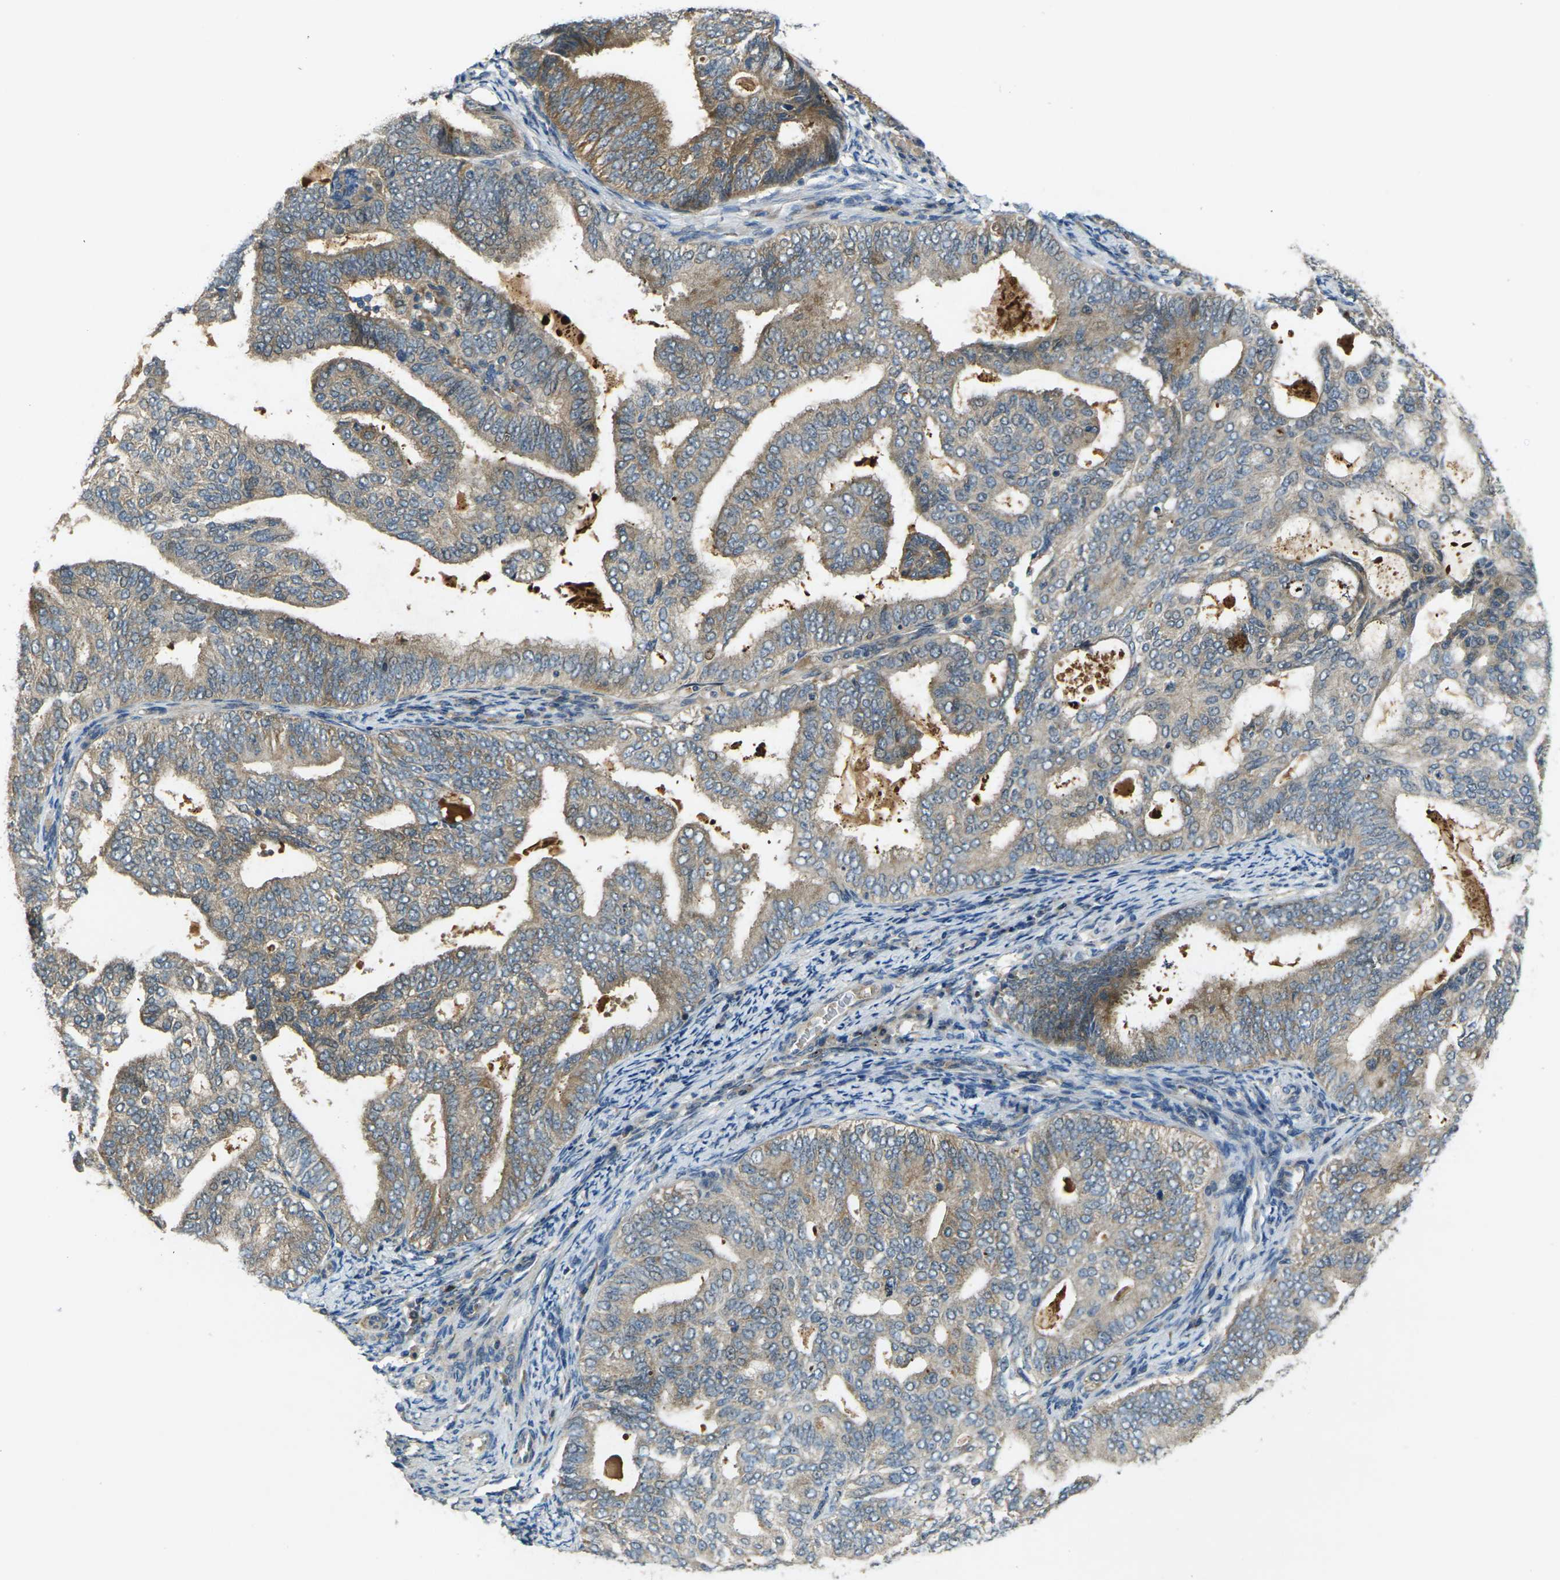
{"staining": {"intensity": "moderate", "quantity": "25%-75%", "location": "cytoplasmic/membranous"}, "tissue": "endometrial cancer", "cell_type": "Tumor cells", "image_type": "cancer", "snomed": [{"axis": "morphology", "description": "Adenocarcinoma, NOS"}, {"axis": "topography", "description": "Endometrium"}], "caption": "A medium amount of moderate cytoplasmic/membranous staining is present in about 25%-75% of tumor cells in endometrial cancer (adenocarcinoma) tissue.", "gene": "GNA12", "patient": {"sex": "female", "age": 58}}